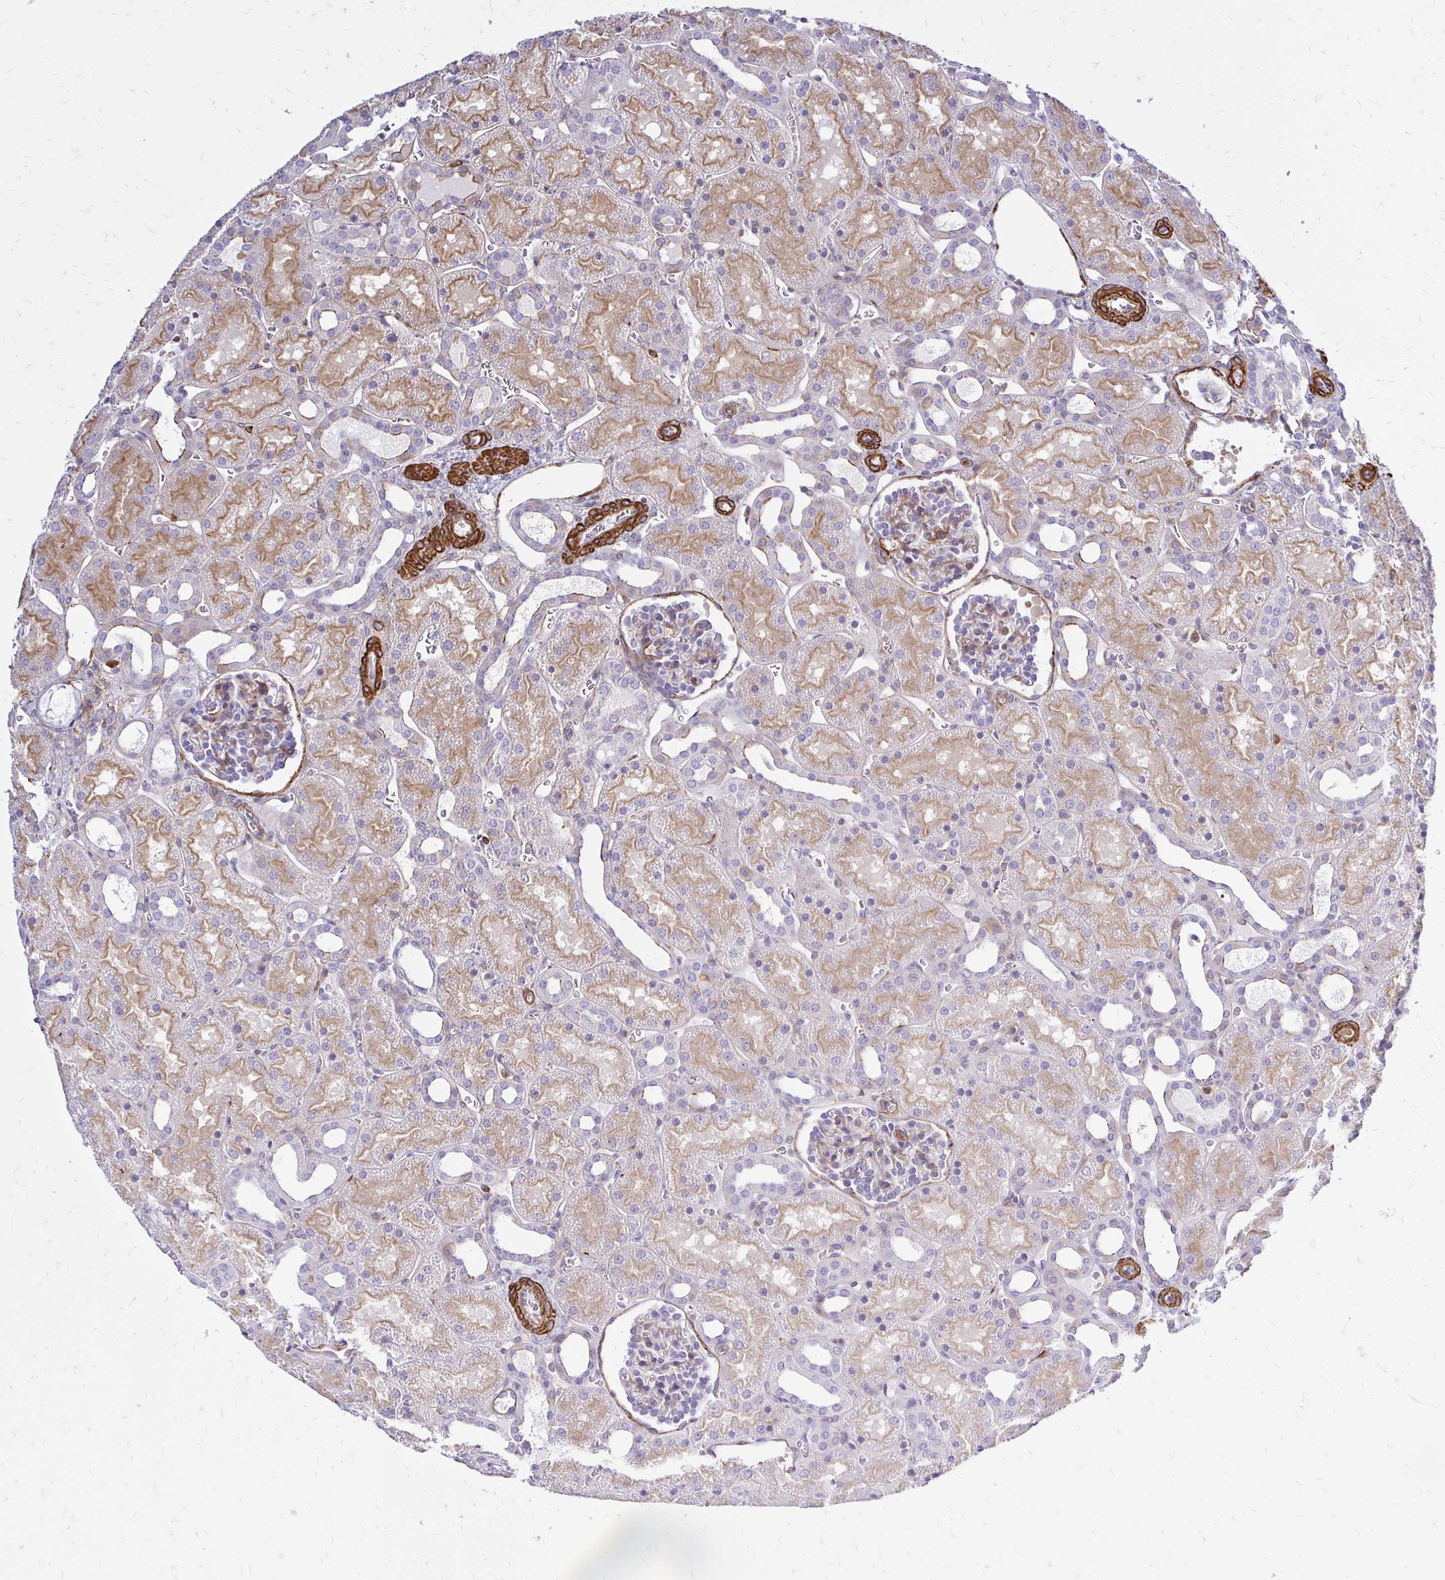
{"staining": {"intensity": "moderate", "quantity": "25%-75%", "location": "cytoplasmic/membranous"}, "tissue": "kidney", "cell_type": "Cells in glomeruli", "image_type": "normal", "snomed": [{"axis": "morphology", "description": "Normal tissue, NOS"}, {"axis": "topography", "description": "Kidney"}], "caption": "Immunohistochemical staining of unremarkable kidney shows medium levels of moderate cytoplasmic/membranous expression in about 25%-75% of cells in glomeruli.", "gene": "CTPS1", "patient": {"sex": "male", "age": 2}}